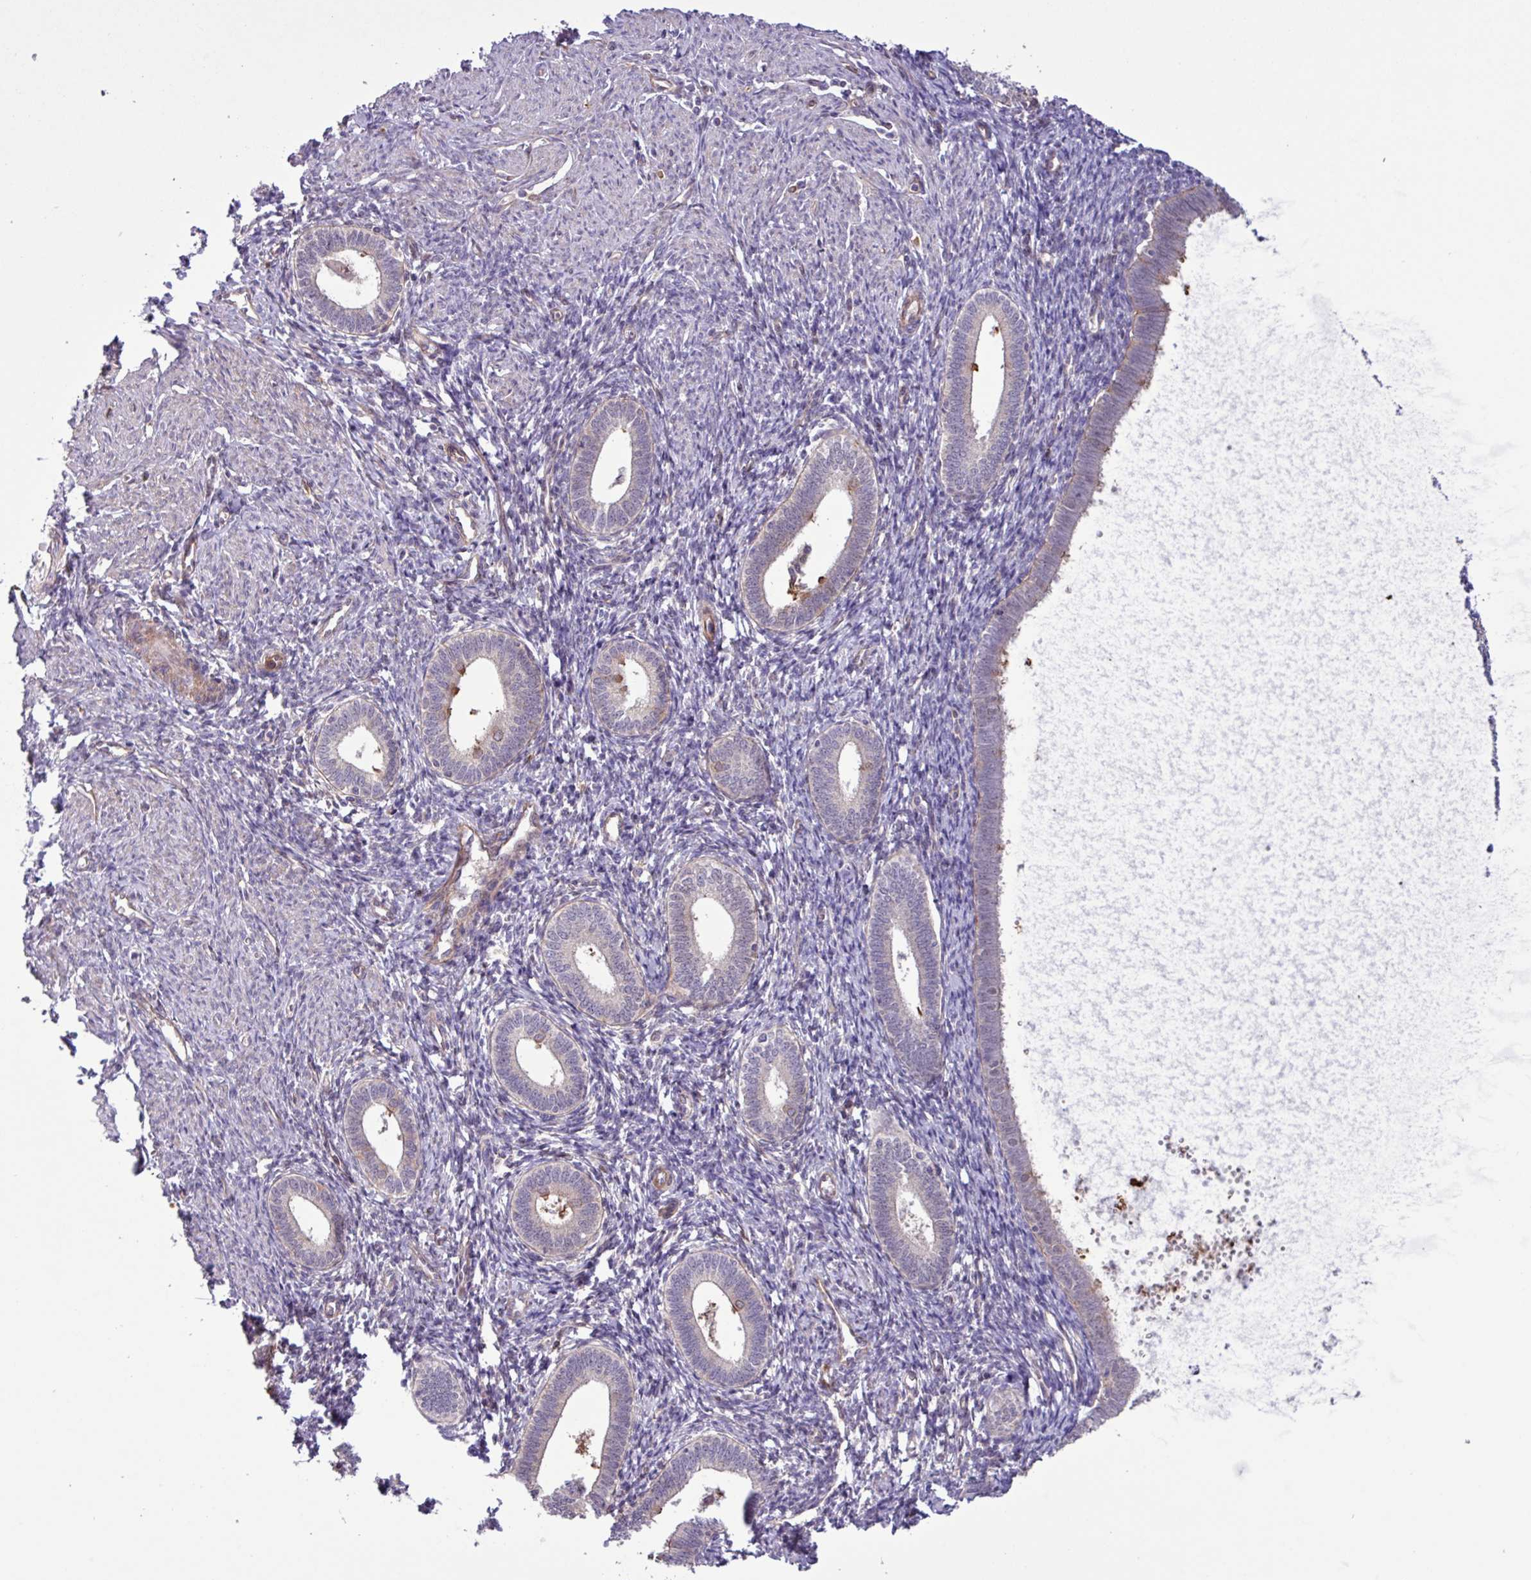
{"staining": {"intensity": "negative", "quantity": "none", "location": "none"}, "tissue": "endometrium", "cell_type": "Cells in endometrial stroma", "image_type": "normal", "snomed": [{"axis": "morphology", "description": "Normal tissue, NOS"}, {"axis": "topography", "description": "Endometrium"}], "caption": "The image exhibits no significant expression in cells in endometrial stroma of endometrium.", "gene": "CNTRL", "patient": {"sex": "female", "age": 41}}